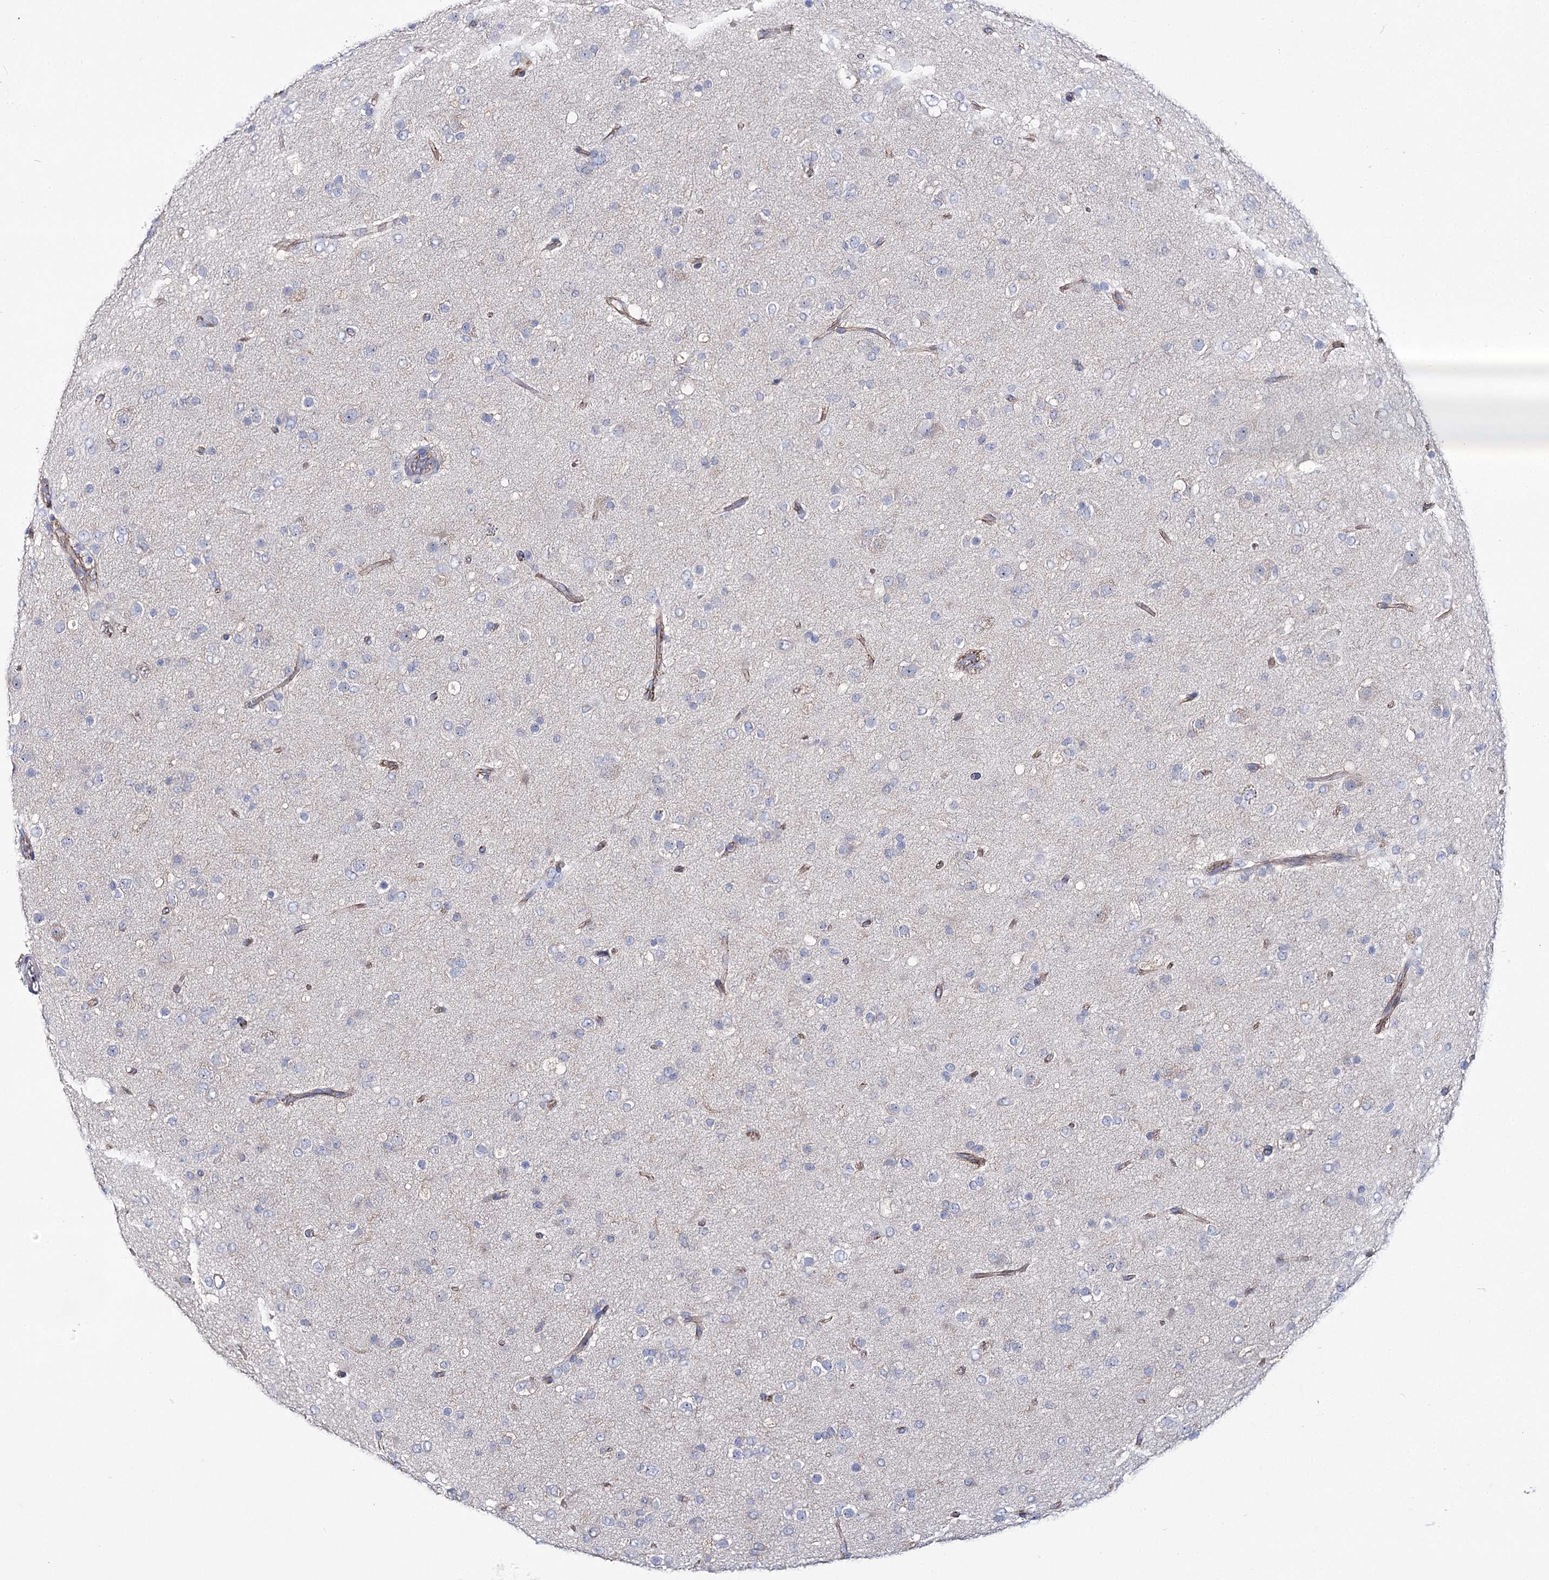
{"staining": {"intensity": "negative", "quantity": "none", "location": "none"}, "tissue": "glioma", "cell_type": "Tumor cells", "image_type": "cancer", "snomed": [{"axis": "morphology", "description": "Glioma, malignant, Low grade"}, {"axis": "topography", "description": "Brain"}], "caption": "This is a micrograph of IHC staining of low-grade glioma (malignant), which shows no positivity in tumor cells. (Stains: DAB (3,3'-diaminobenzidine) IHC with hematoxylin counter stain, Microscopy: brightfield microscopy at high magnification).", "gene": "NRAP", "patient": {"sex": "male", "age": 65}}